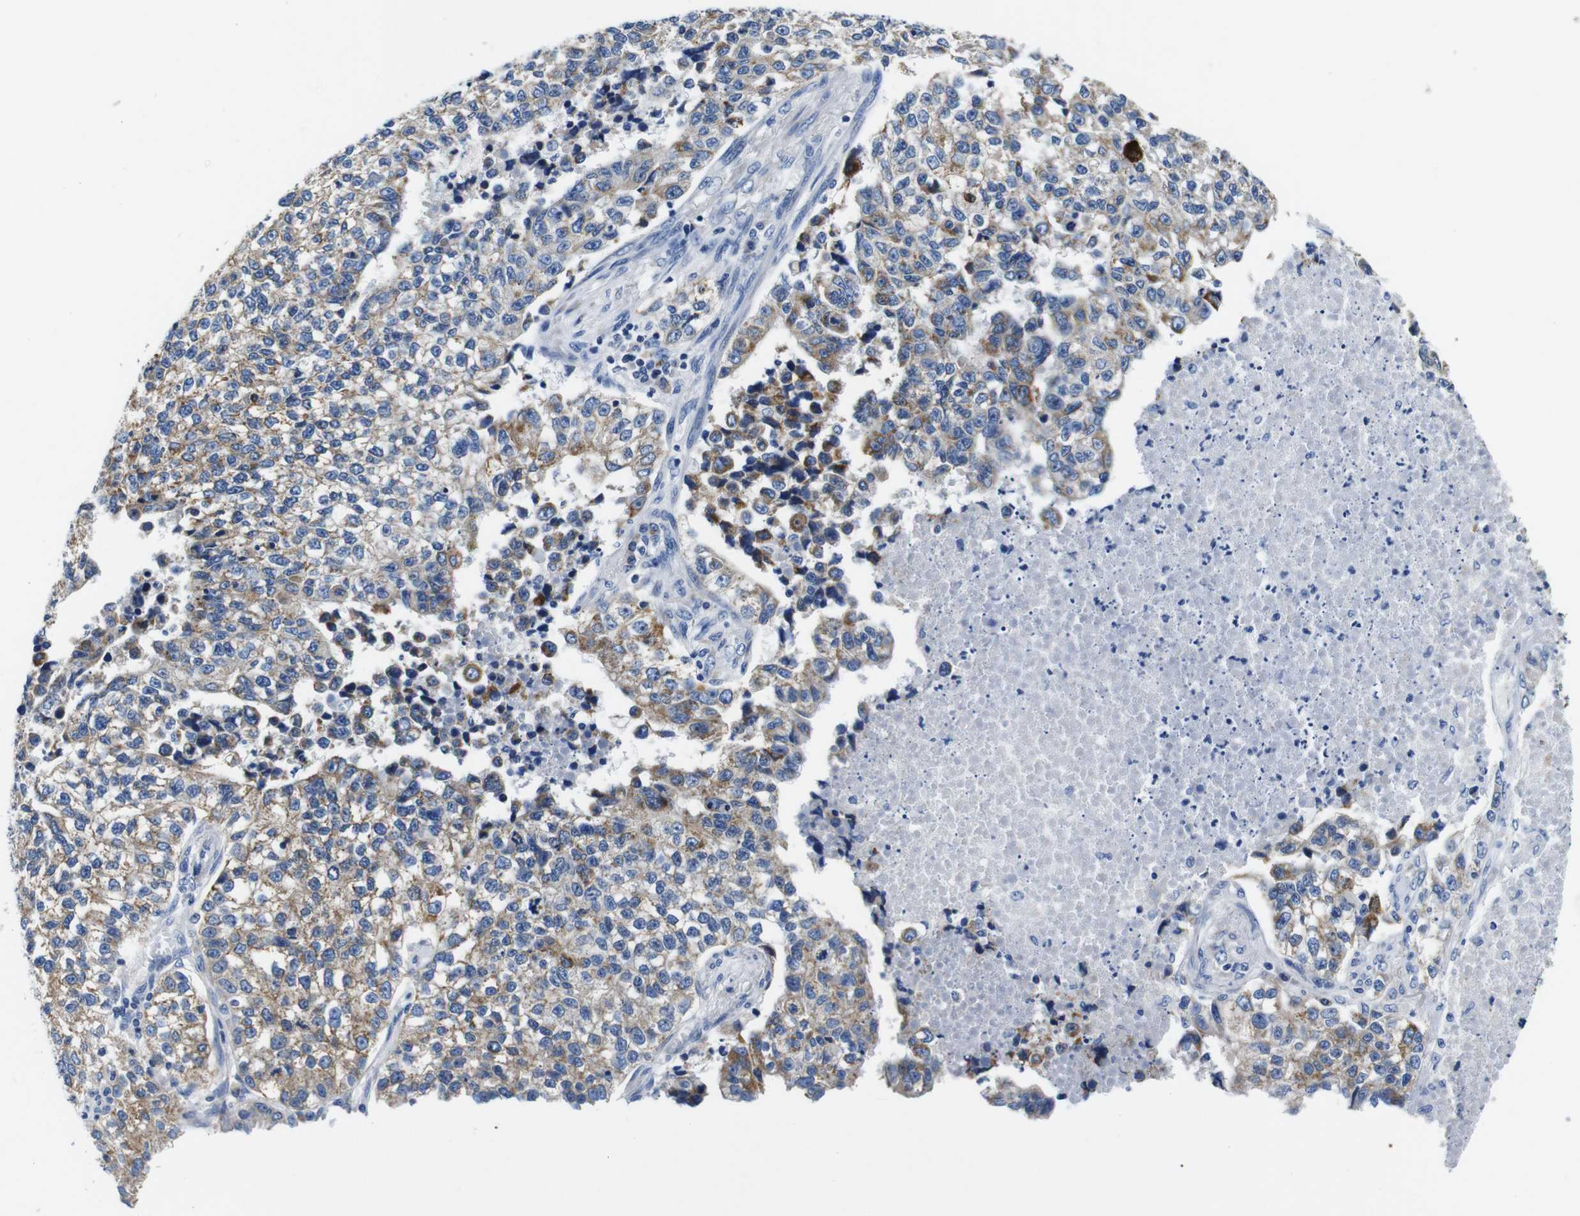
{"staining": {"intensity": "moderate", "quantity": ">75%", "location": "cytoplasmic/membranous"}, "tissue": "lung cancer", "cell_type": "Tumor cells", "image_type": "cancer", "snomed": [{"axis": "morphology", "description": "Adenocarcinoma, NOS"}, {"axis": "topography", "description": "Lung"}], "caption": "IHC (DAB (3,3'-diaminobenzidine)) staining of human lung cancer reveals moderate cytoplasmic/membranous protein staining in approximately >75% of tumor cells. The protein is shown in brown color, while the nuclei are stained blue.", "gene": "SNX19", "patient": {"sex": "male", "age": 49}}